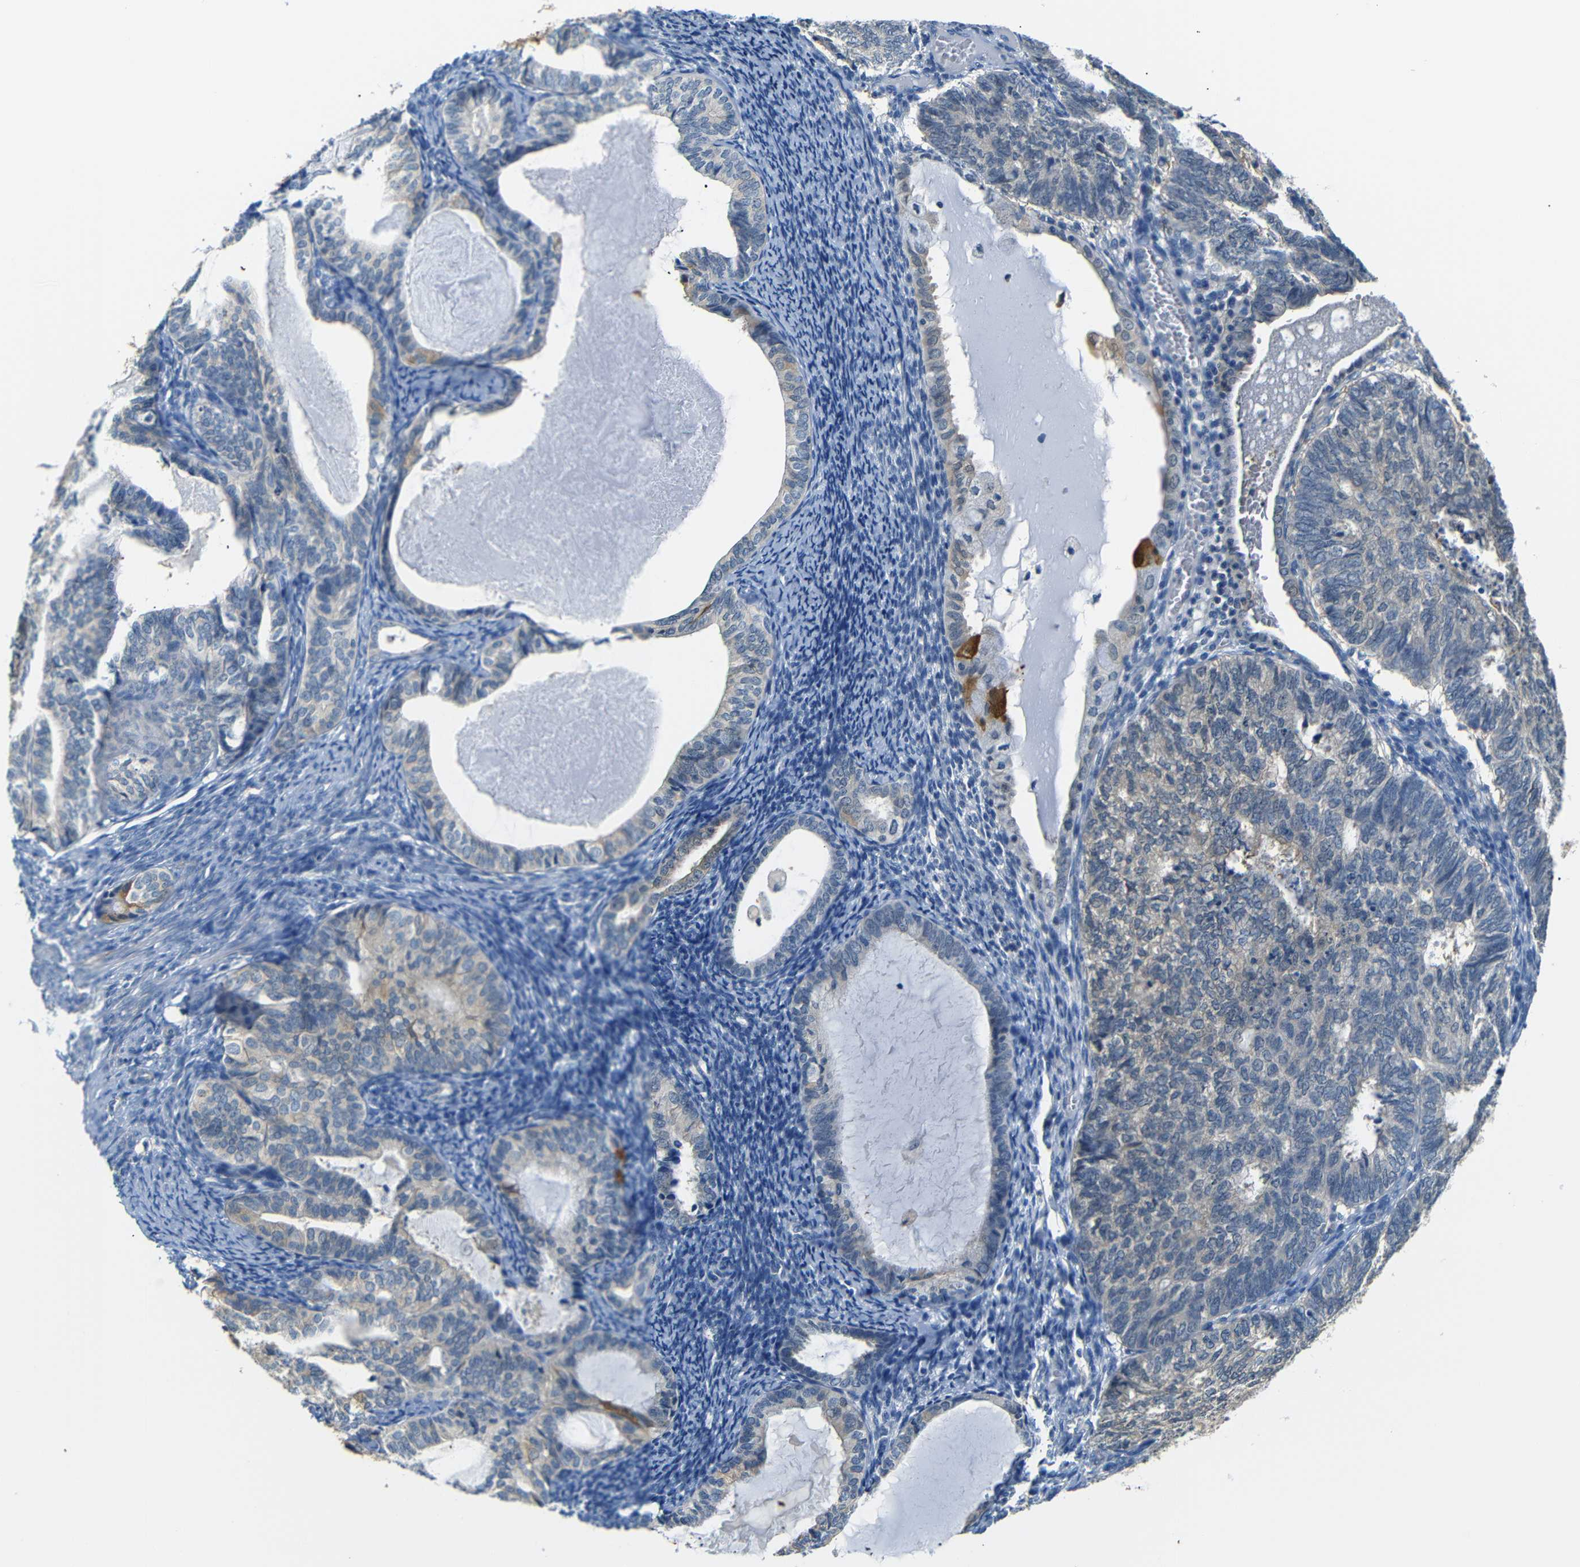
{"staining": {"intensity": "weak", "quantity": "25%-75%", "location": "cytoplasmic/membranous"}, "tissue": "endometrial cancer", "cell_type": "Tumor cells", "image_type": "cancer", "snomed": [{"axis": "morphology", "description": "Adenocarcinoma, NOS"}, {"axis": "topography", "description": "Uterus"}], "caption": "Immunohistochemistry (DAB) staining of human endometrial cancer (adenocarcinoma) demonstrates weak cytoplasmic/membranous protein positivity in approximately 25%-75% of tumor cells.", "gene": "SFN", "patient": {"sex": "female", "age": 60}}